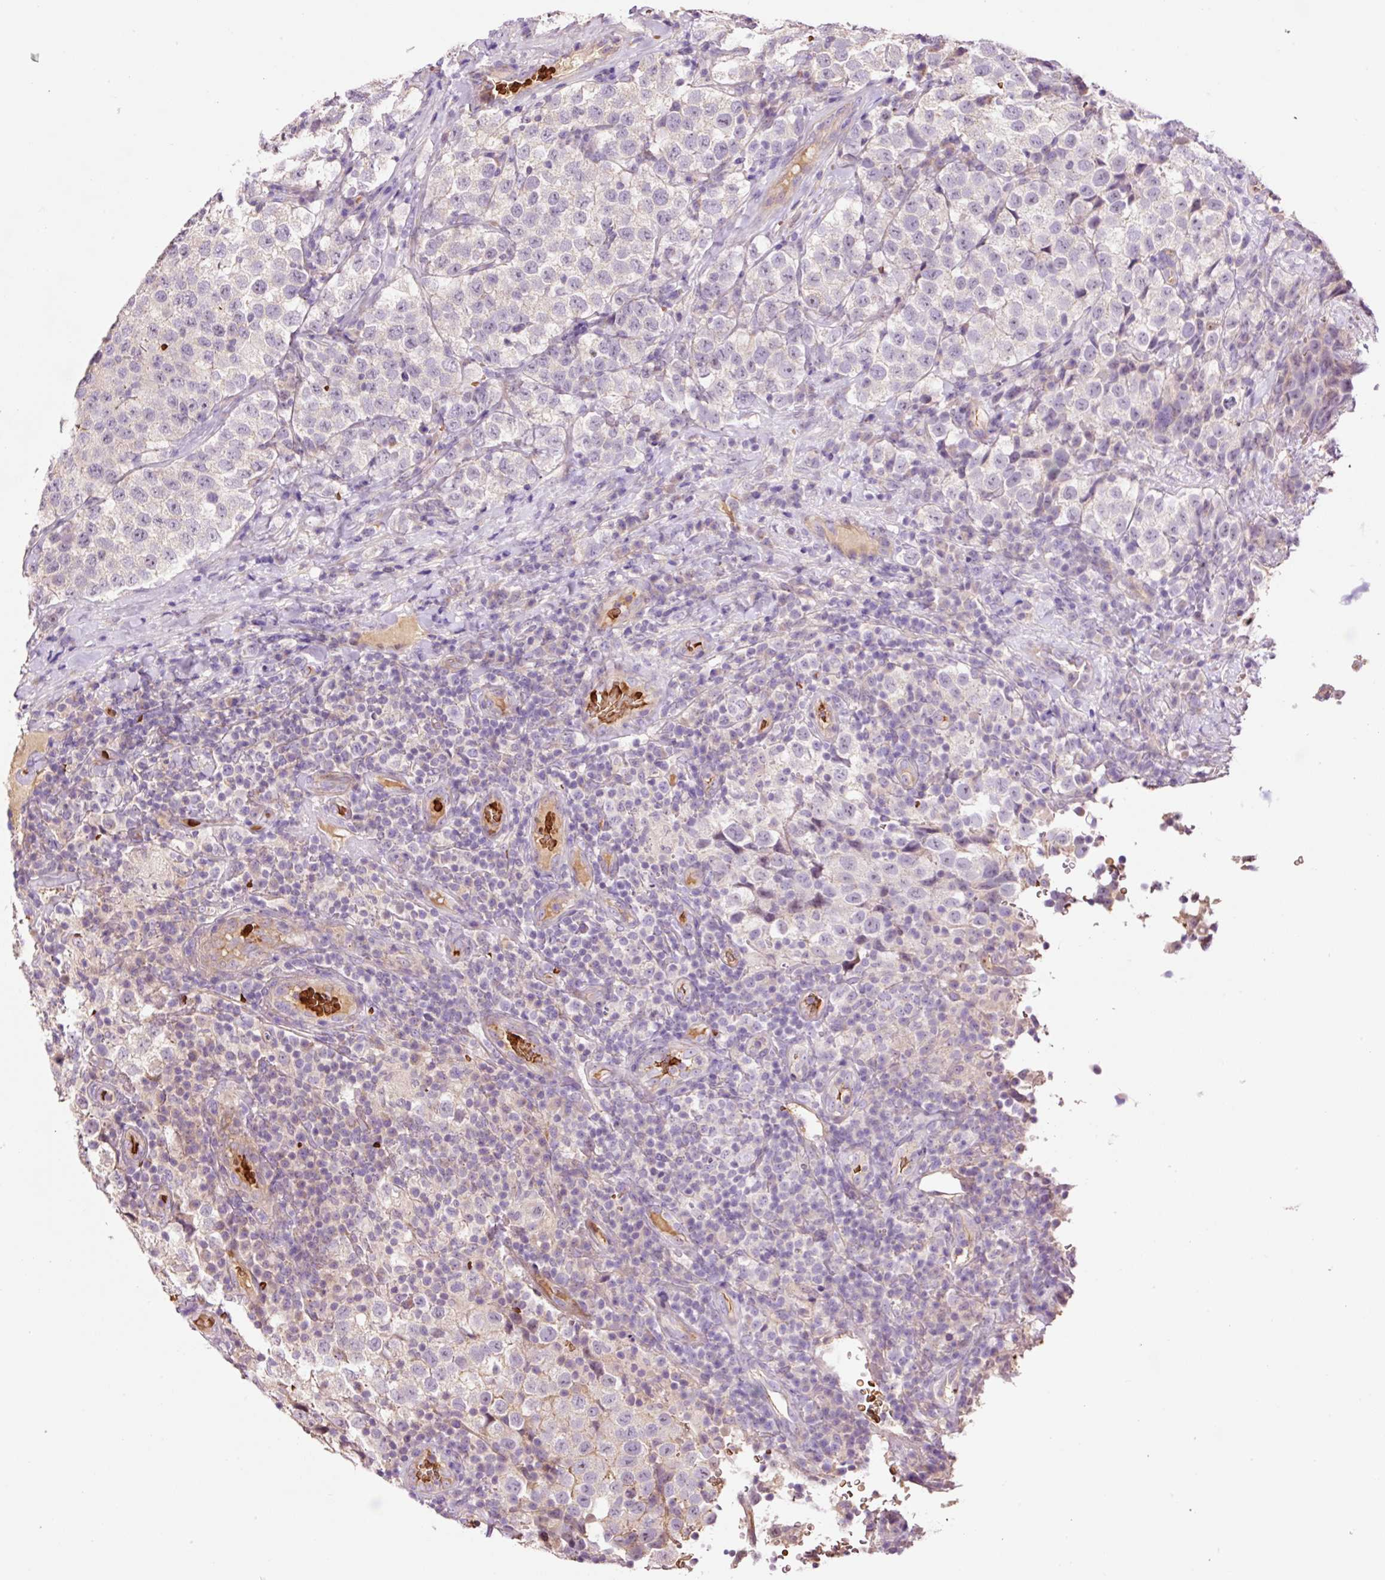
{"staining": {"intensity": "negative", "quantity": "none", "location": "none"}, "tissue": "testis cancer", "cell_type": "Tumor cells", "image_type": "cancer", "snomed": [{"axis": "morphology", "description": "Seminoma, NOS"}, {"axis": "topography", "description": "Testis"}], "caption": "Immunohistochemistry (IHC) histopathology image of neoplastic tissue: testis seminoma stained with DAB shows no significant protein expression in tumor cells.", "gene": "TMEM235", "patient": {"sex": "male", "age": 34}}